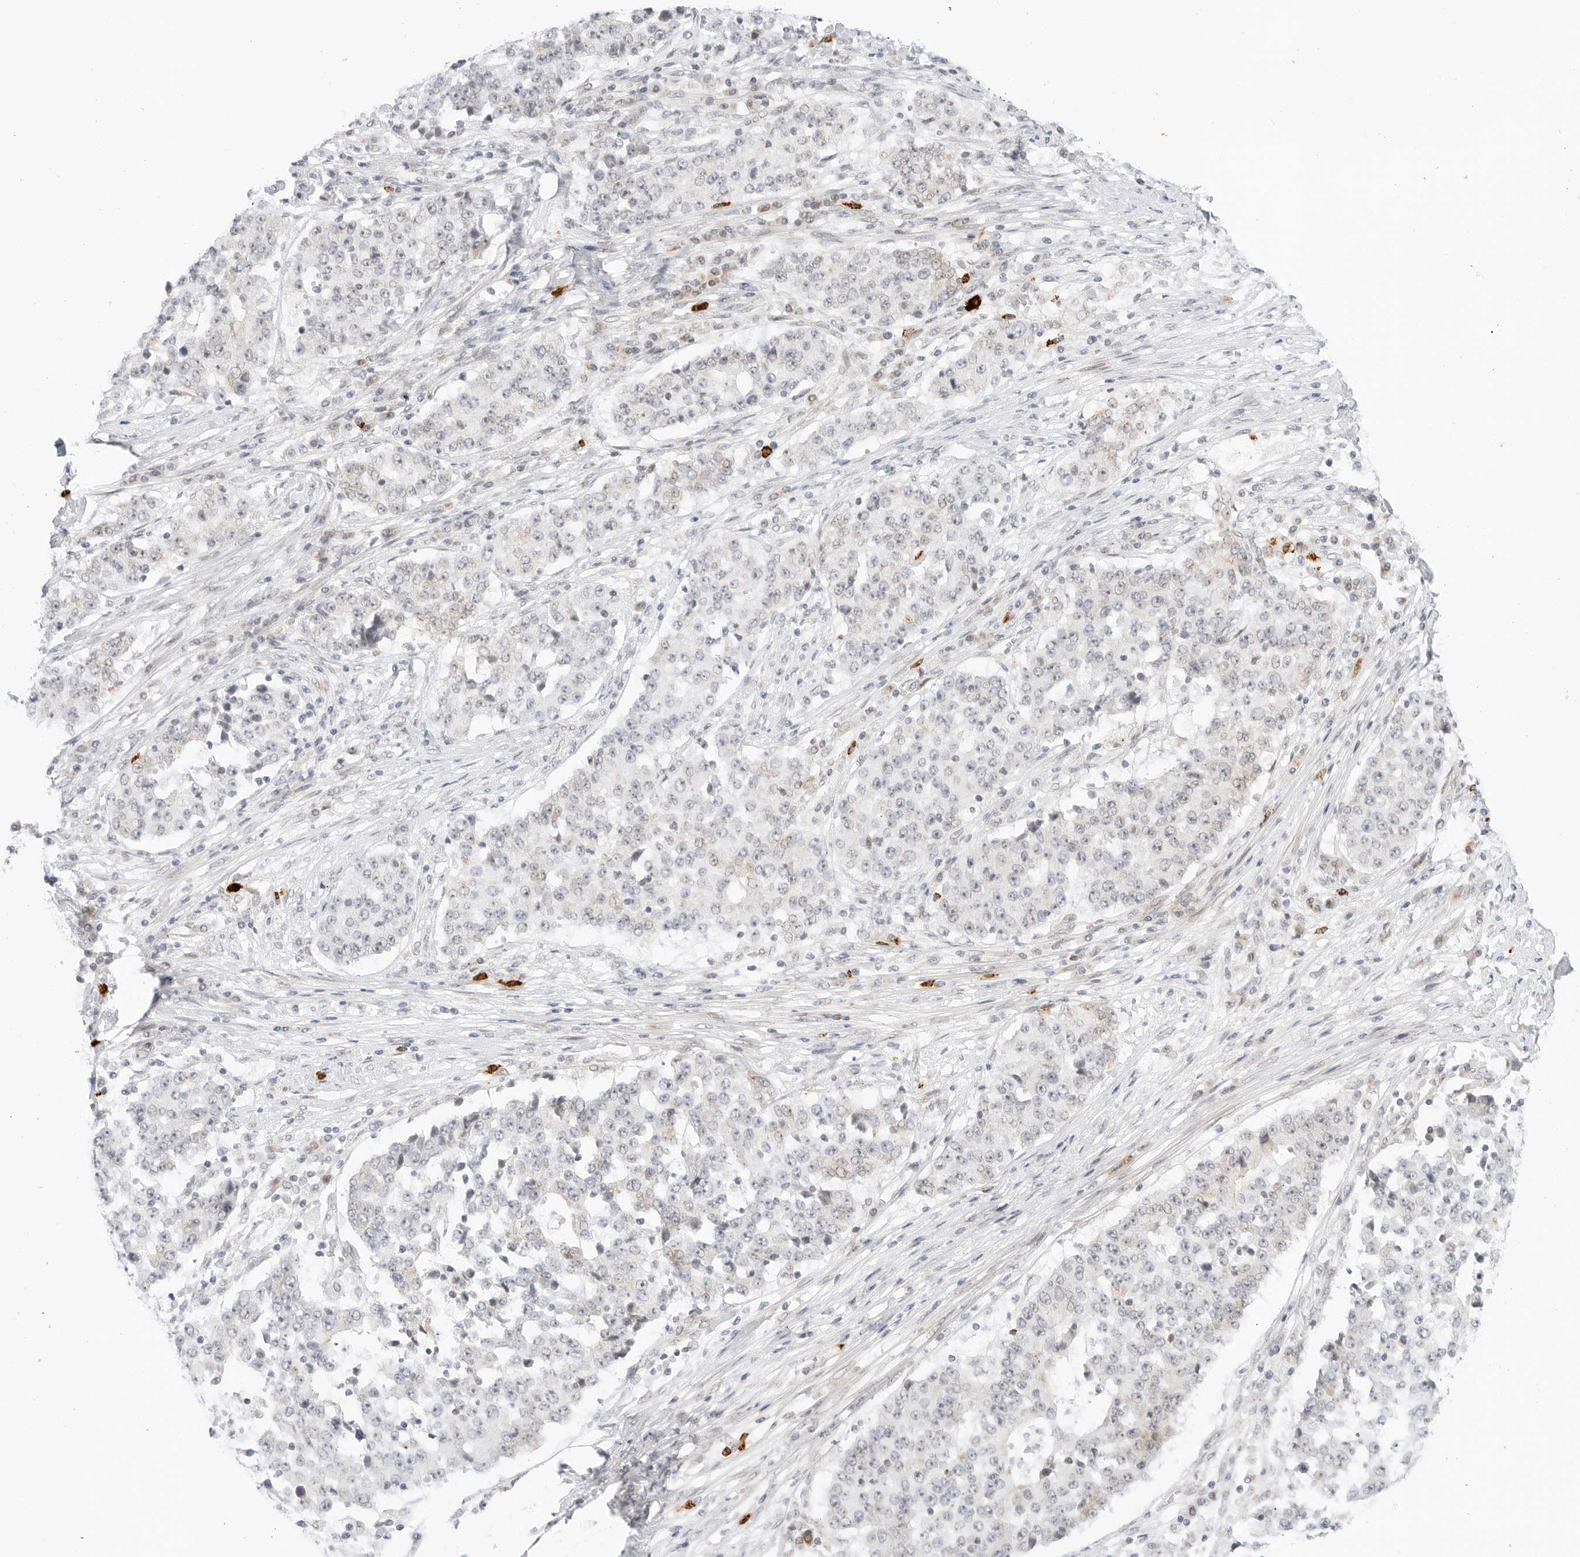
{"staining": {"intensity": "negative", "quantity": "none", "location": "none"}, "tissue": "stomach cancer", "cell_type": "Tumor cells", "image_type": "cancer", "snomed": [{"axis": "morphology", "description": "Adenocarcinoma, NOS"}, {"axis": "topography", "description": "Stomach"}], "caption": "Immunohistochemistry (IHC) histopathology image of human stomach adenocarcinoma stained for a protein (brown), which exhibits no positivity in tumor cells. The staining is performed using DAB (3,3'-diaminobenzidine) brown chromogen with nuclei counter-stained in using hematoxylin.", "gene": "HIPK3", "patient": {"sex": "male", "age": 59}}